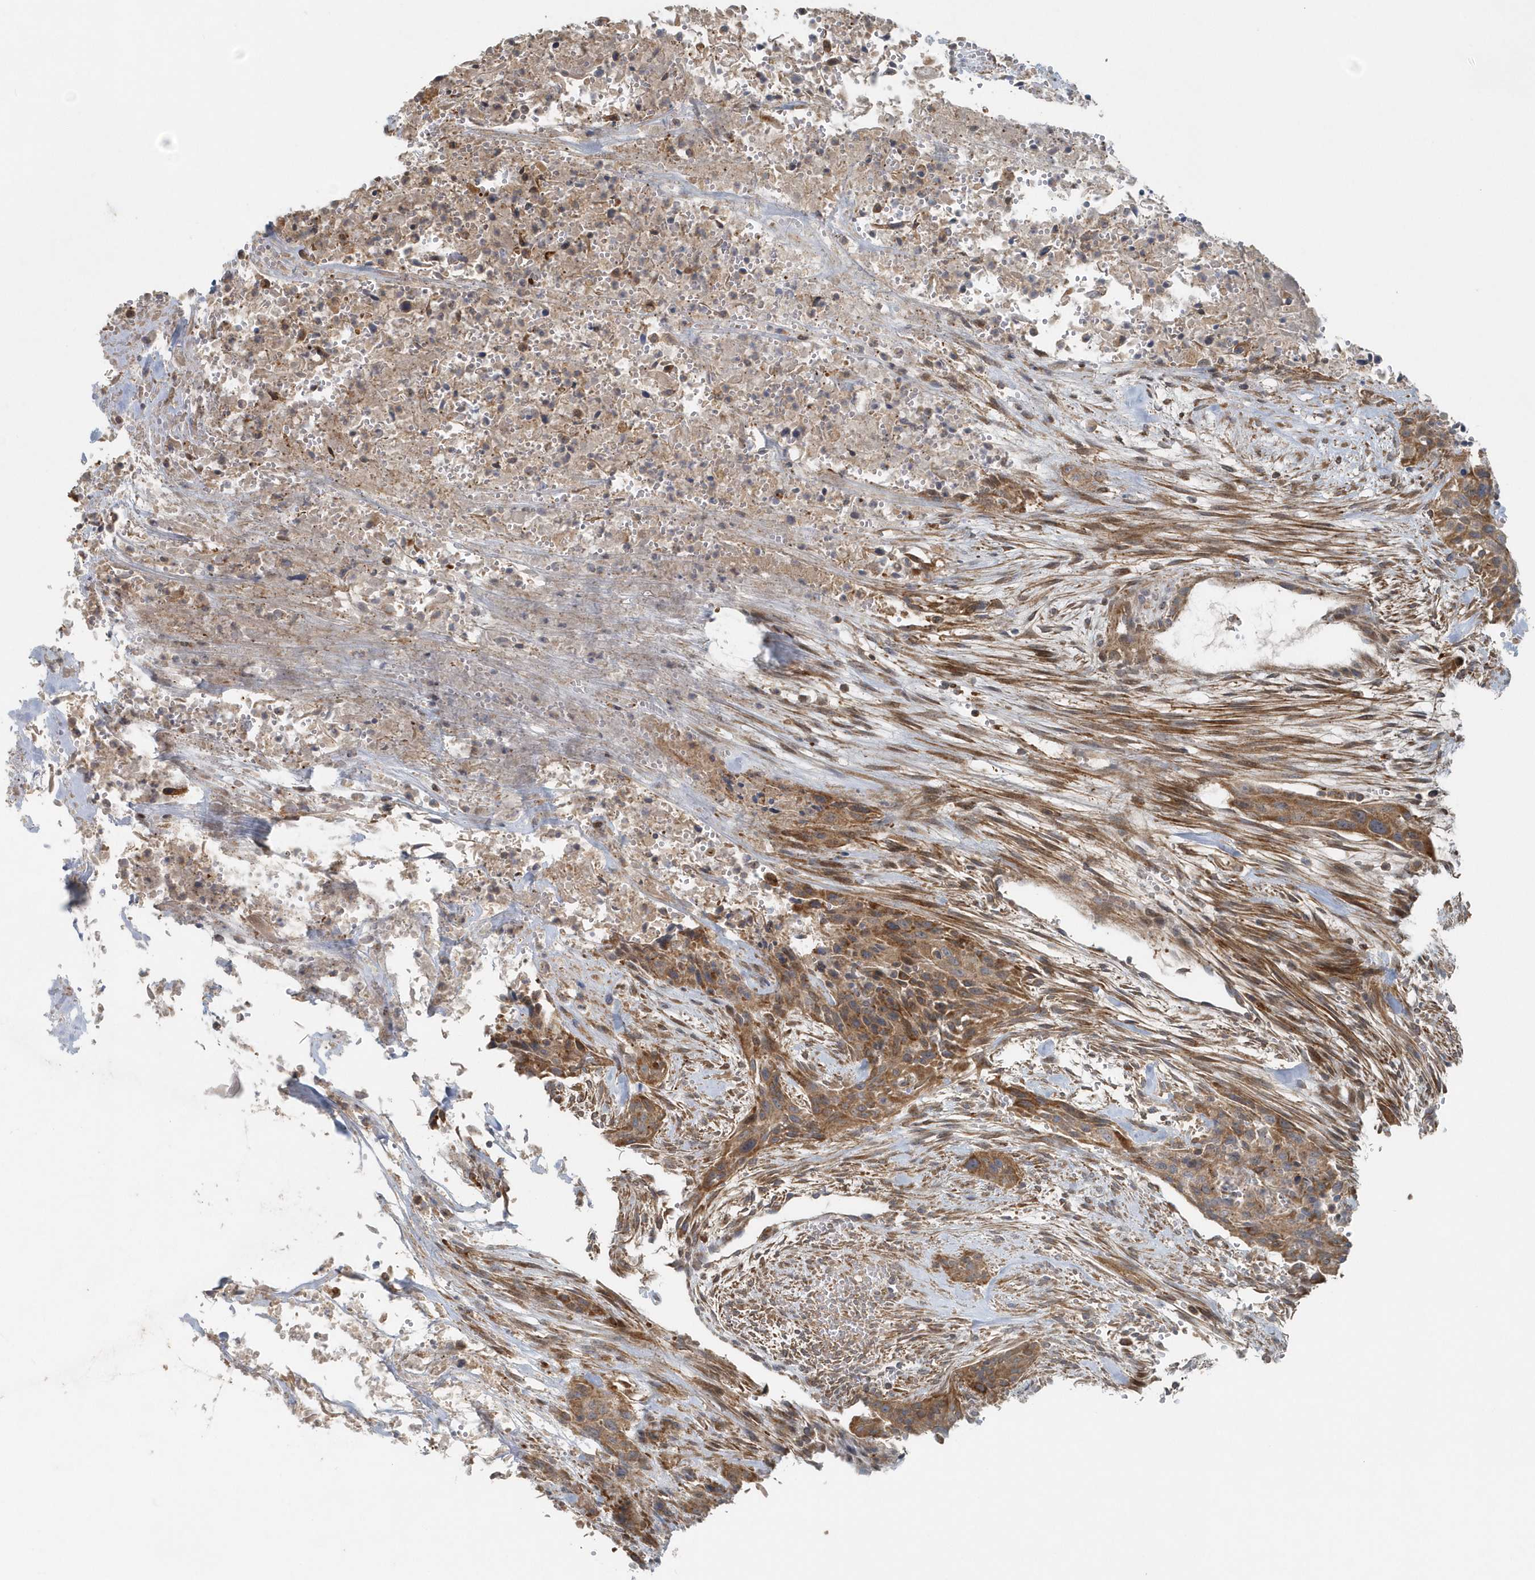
{"staining": {"intensity": "moderate", "quantity": ">75%", "location": "cytoplasmic/membranous"}, "tissue": "urothelial cancer", "cell_type": "Tumor cells", "image_type": "cancer", "snomed": [{"axis": "morphology", "description": "Urothelial carcinoma, High grade"}, {"axis": "topography", "description": "Urinary bladder"}], "caption": "DAB (3,3'-diaminobenzidine) immunohistochemical staining of human high-grade urothelial carcinoma shows moderate cytoplasmic/membranous protein staining in approximately >75% of tumor cells. (DAB (3,3'-diaminobenzidine) = brown stain, brightfield microscopy at high magnification).", "gene": "MMUT", "patient": {"sex": "male", "age": 35}}